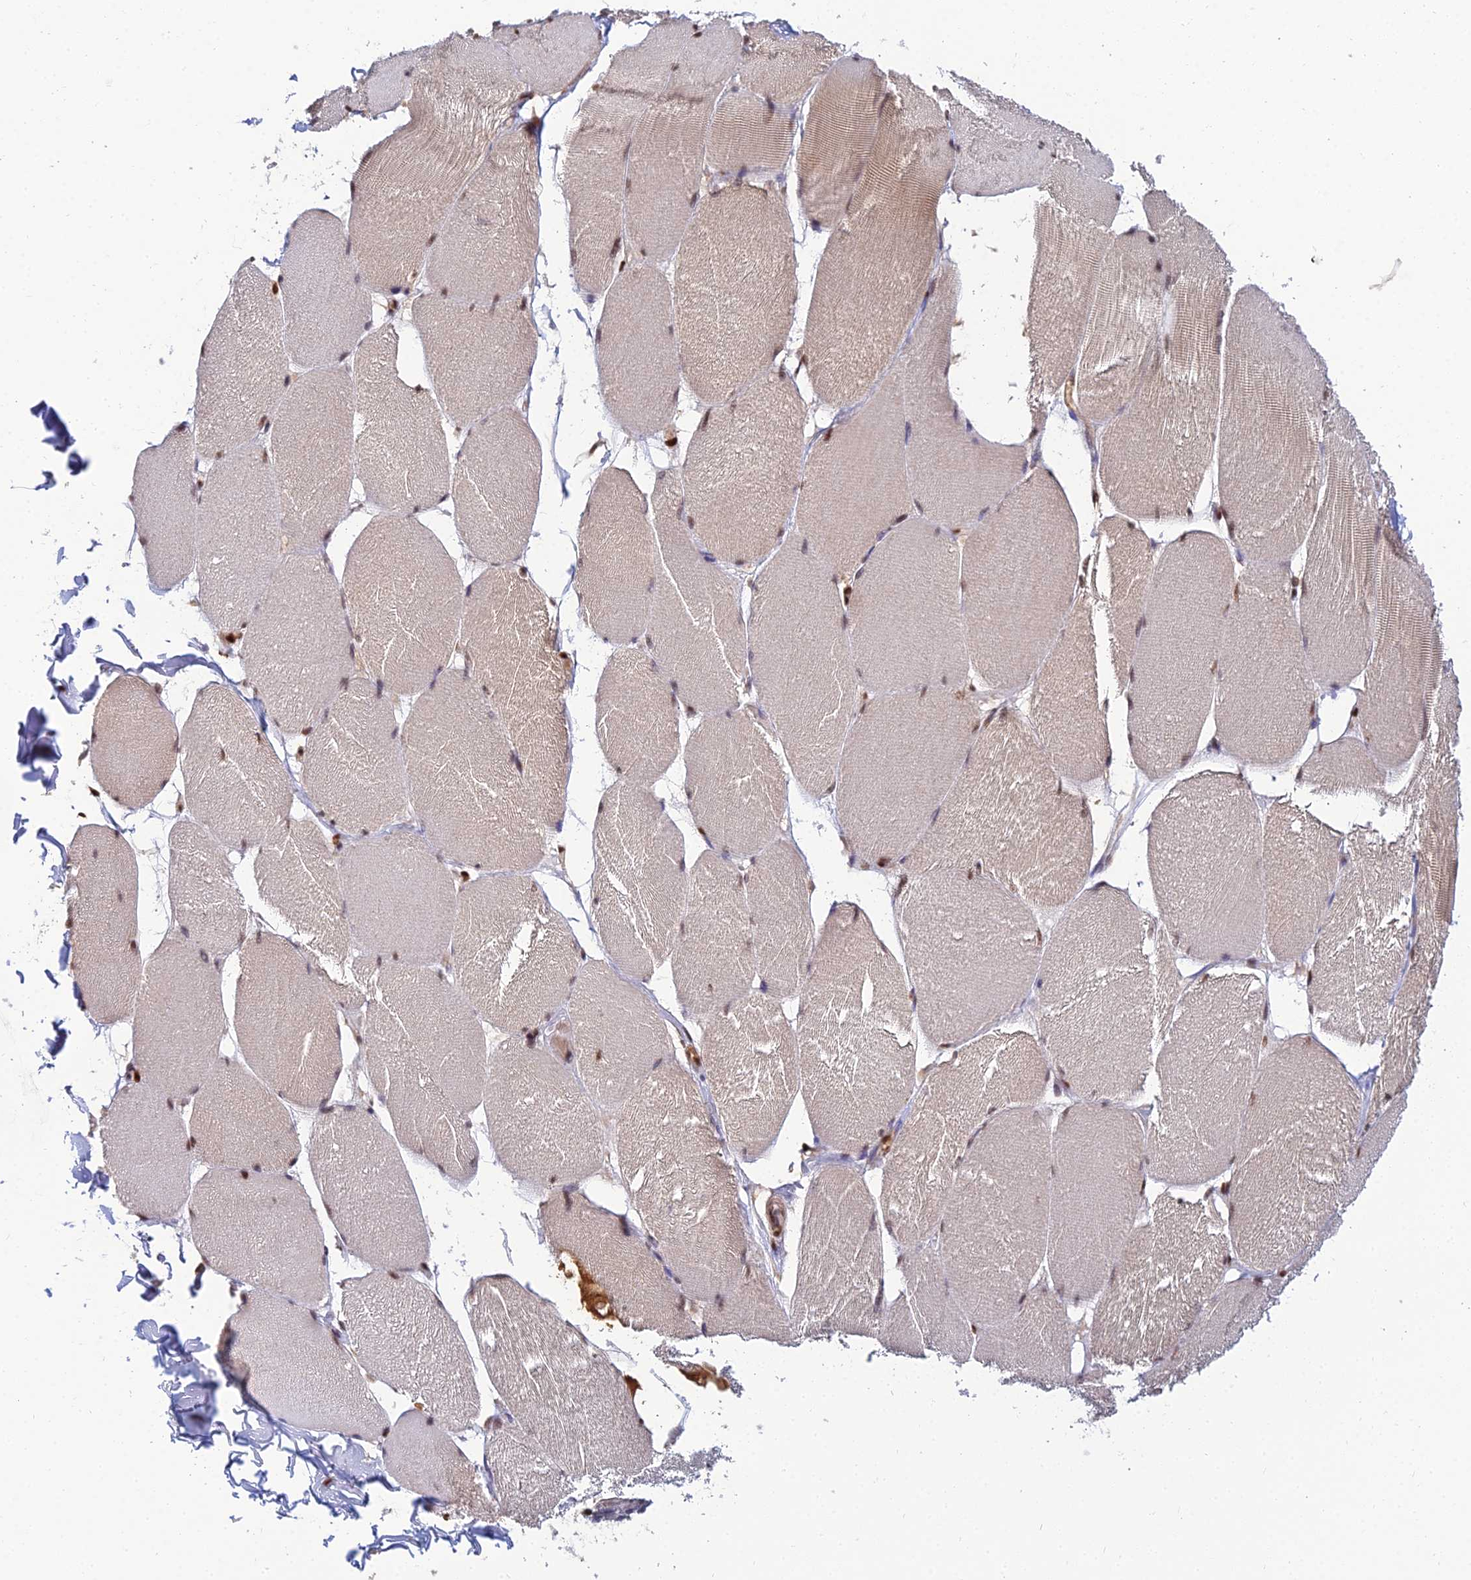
{"staining": {"intensity": "moderate", "quantity": "<25%", "location": "nuclear"}, "tissue": "skeletal muscle", "cell_type": "Myocytes", "image_type": "normal", "snomed": [{"axis": "morphology", "description": "Normal tissue, NOS"}, {"axis": "topography", "description": "Skin"}, {"axis": "topography", "description": "Skeletal muscle"}], "caption": "Immunohistochemistry histopathology image of benign human skeletal muscle stained for a protein (brown), which shows low levels of moderate nuclear expression in about <25% of myocytes.", "gene": "DNPEP", "patient": {"sex": "male", "age": 83}}